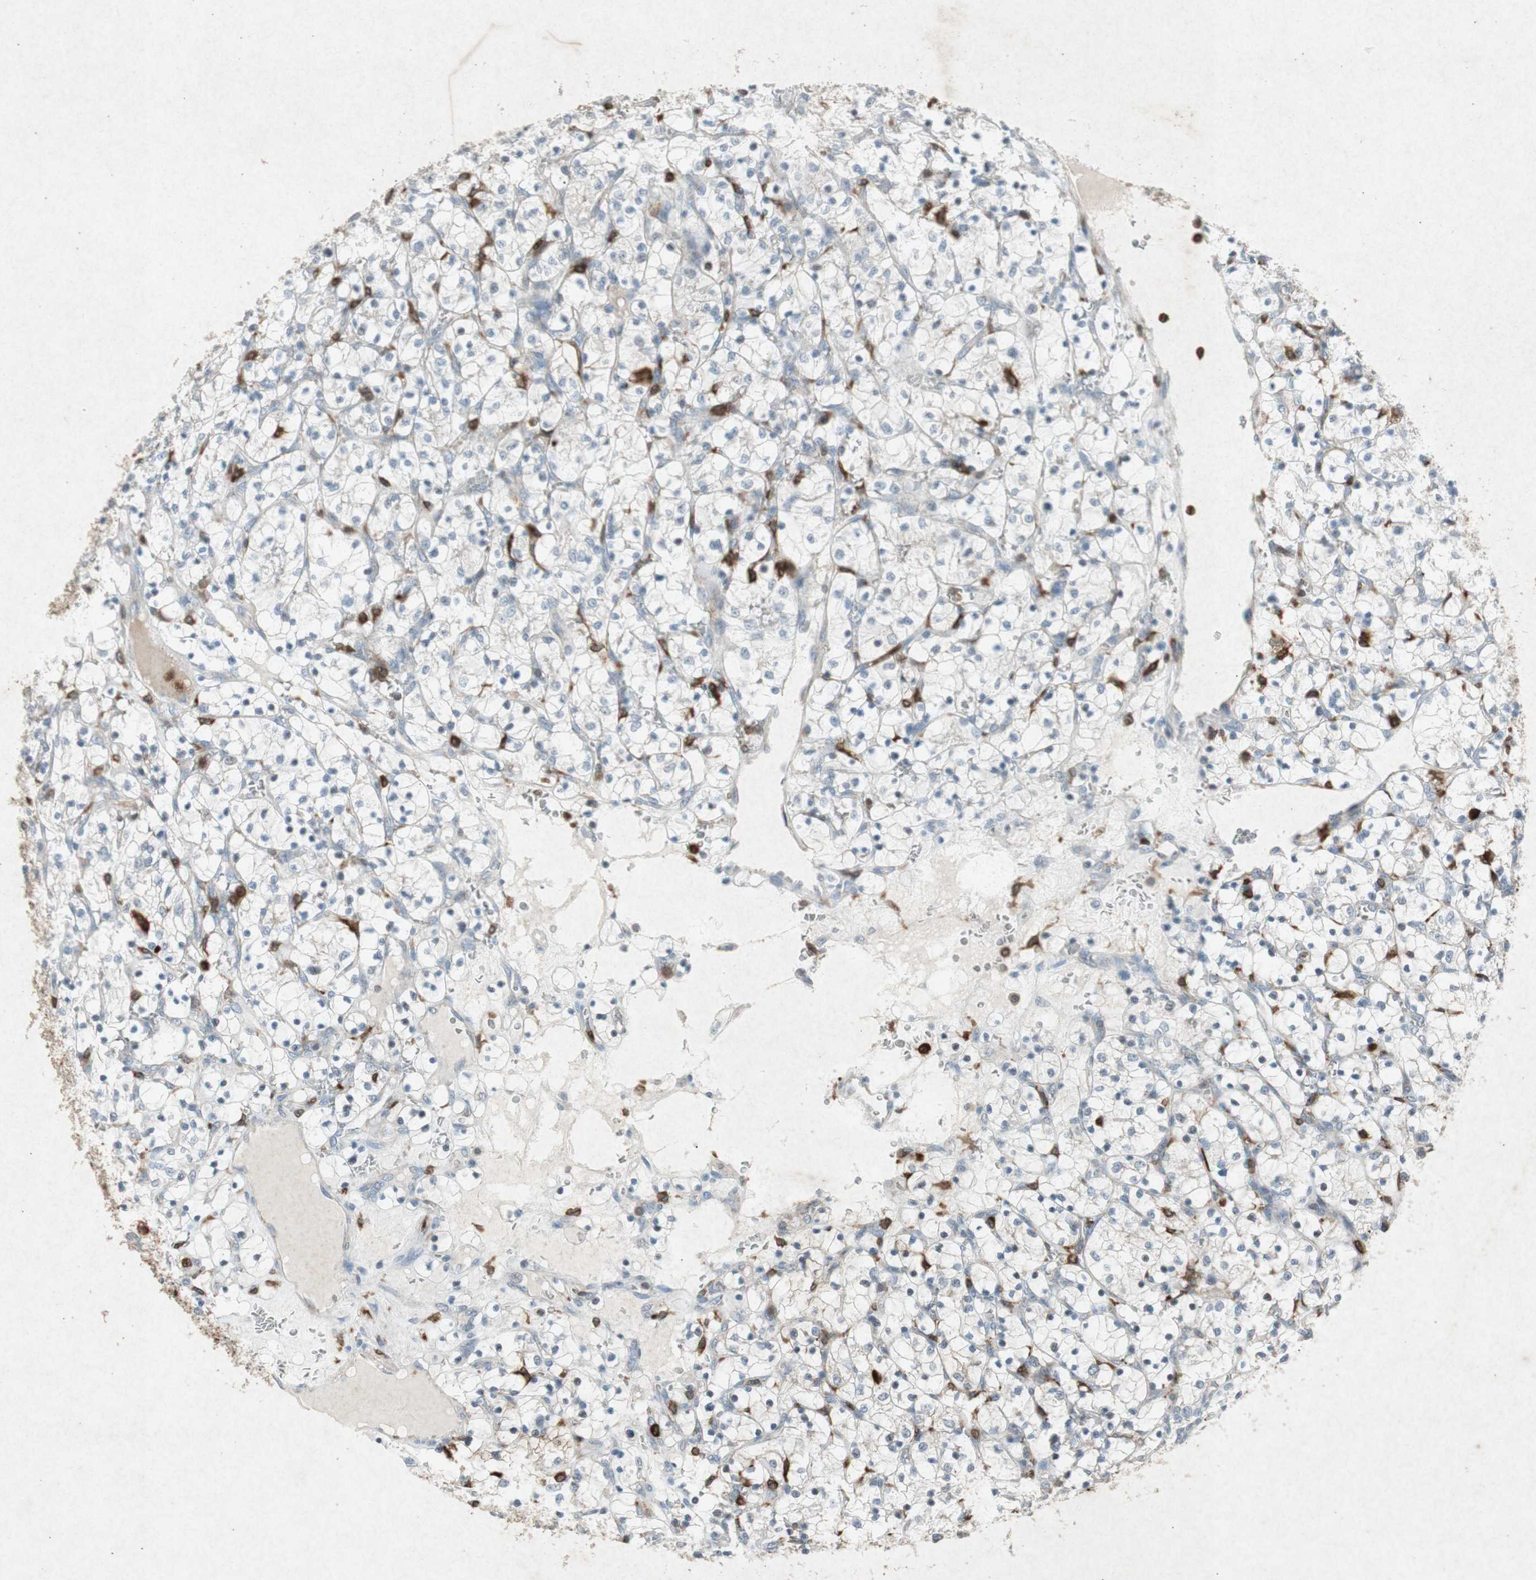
{"staining": {"intensity": "negative", "quantity": "none", "location": "none"}, "tissue": "renal cancer", "cell_type": "Tumor cells", "image_type": "cancer", "snomed": [{"axis": "morphology", "description": "Adenocarcinoma, NOS"}, {"axis": "topography", "description": "Kidney"}], "caption": "Renal adenocarcinoma stained for a protein using IHC reveals no expression tumor cells.", "gene": "TYROBP", "patient": {"sex": "female", "age": 69}}